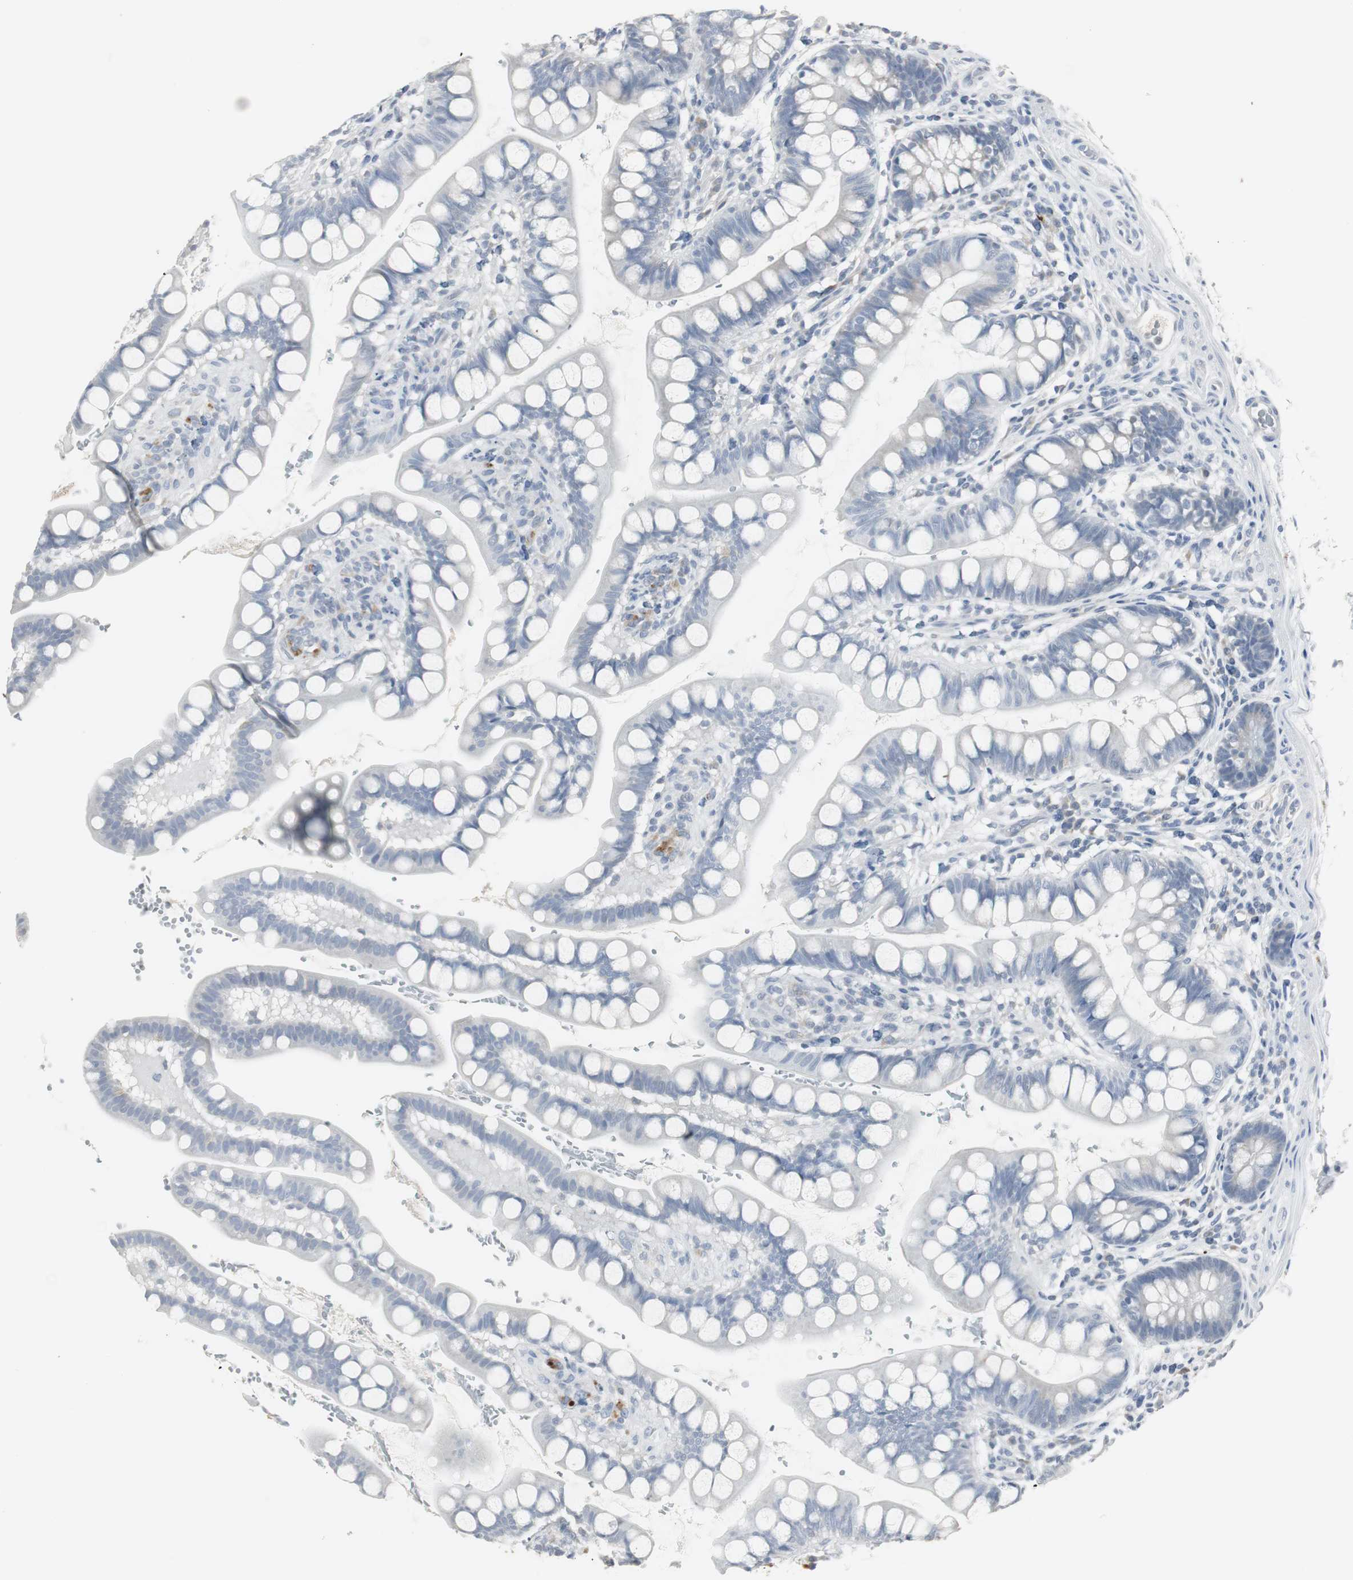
{"staining": {"intensity": "moderate", "quantity": "25%-75%", "location": "cytoplasmic/membranous"}, "tissue": "small intestine", "cell_type": "Glandular cells", "image_type": "normal", "snomed": [{"axis": "morphology", "description": "Normal tissue, NOS"}, {"axis": "topography", "description": "Small intestine"}], "caption": "Immunohistochemistry (IHC) of unremarkable small intestine shows medium levels of moderate cytoplasmic/membranous positivity in approximately 25%-75% of glandular cells.", "gene": "PI15", "patient": {"sex": "female", "age": 58}}